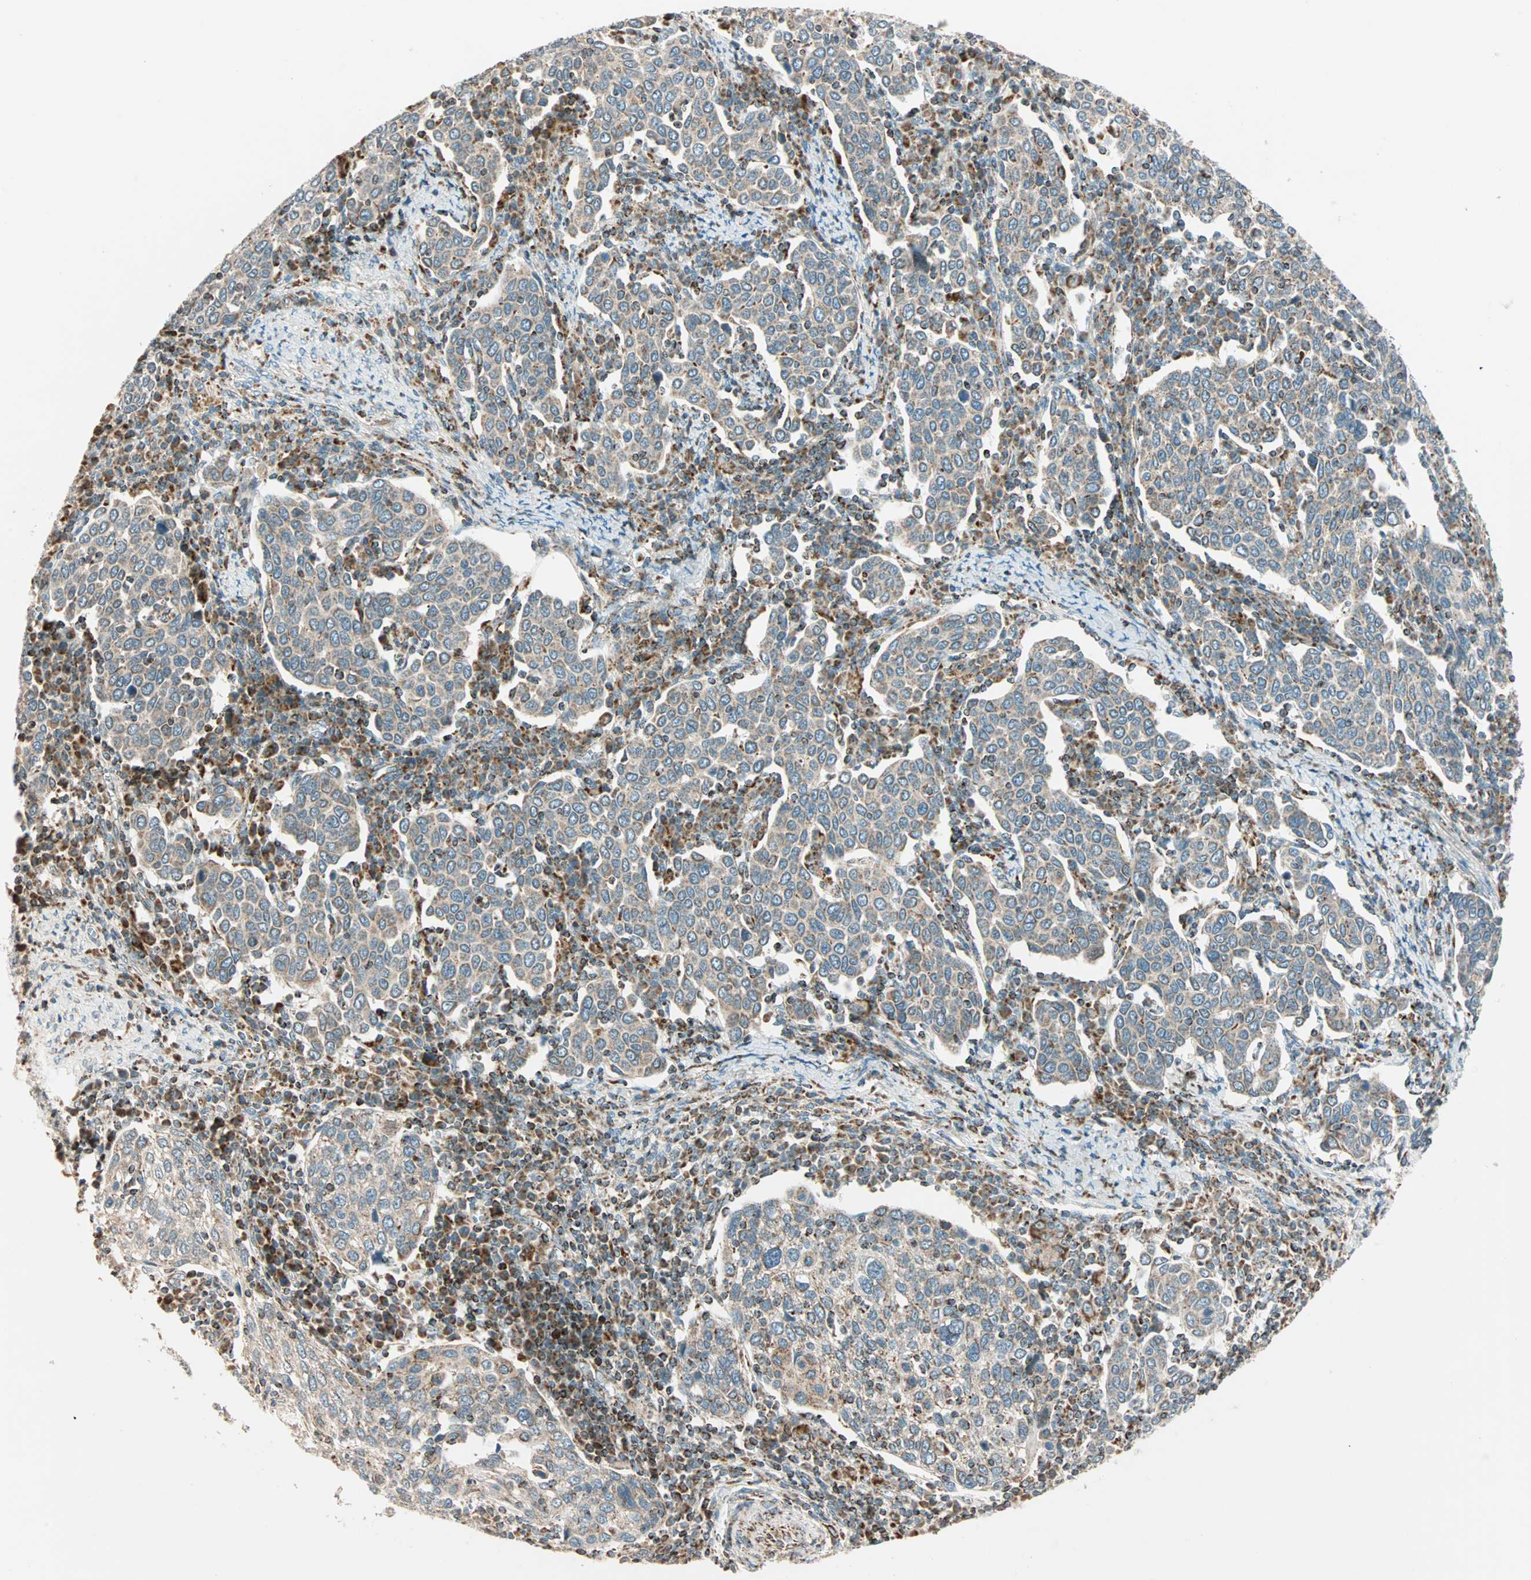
{"staining": {"intensity": "weak", "quantity": "<25%", "location": "cytoplasmic/membranous"}, "tissue": "cervical cancer", "cell_type": "Tumor cells", "image_type": "cancer", "snomed": [{"axis": "morphology", "description": "Squamous cell carcinoma, NOS"}, {"axis": "topography", "description": "Cervix"}], "caption": "Photomicrograph shows no significant protein expression in tumor cells of cervical squamous cell carcinoma. (Immunohistochemistry, brightfield microscopy, high magnification).", "gene": "SPRY4", "patient": {"sex": "female", "age": 40}}